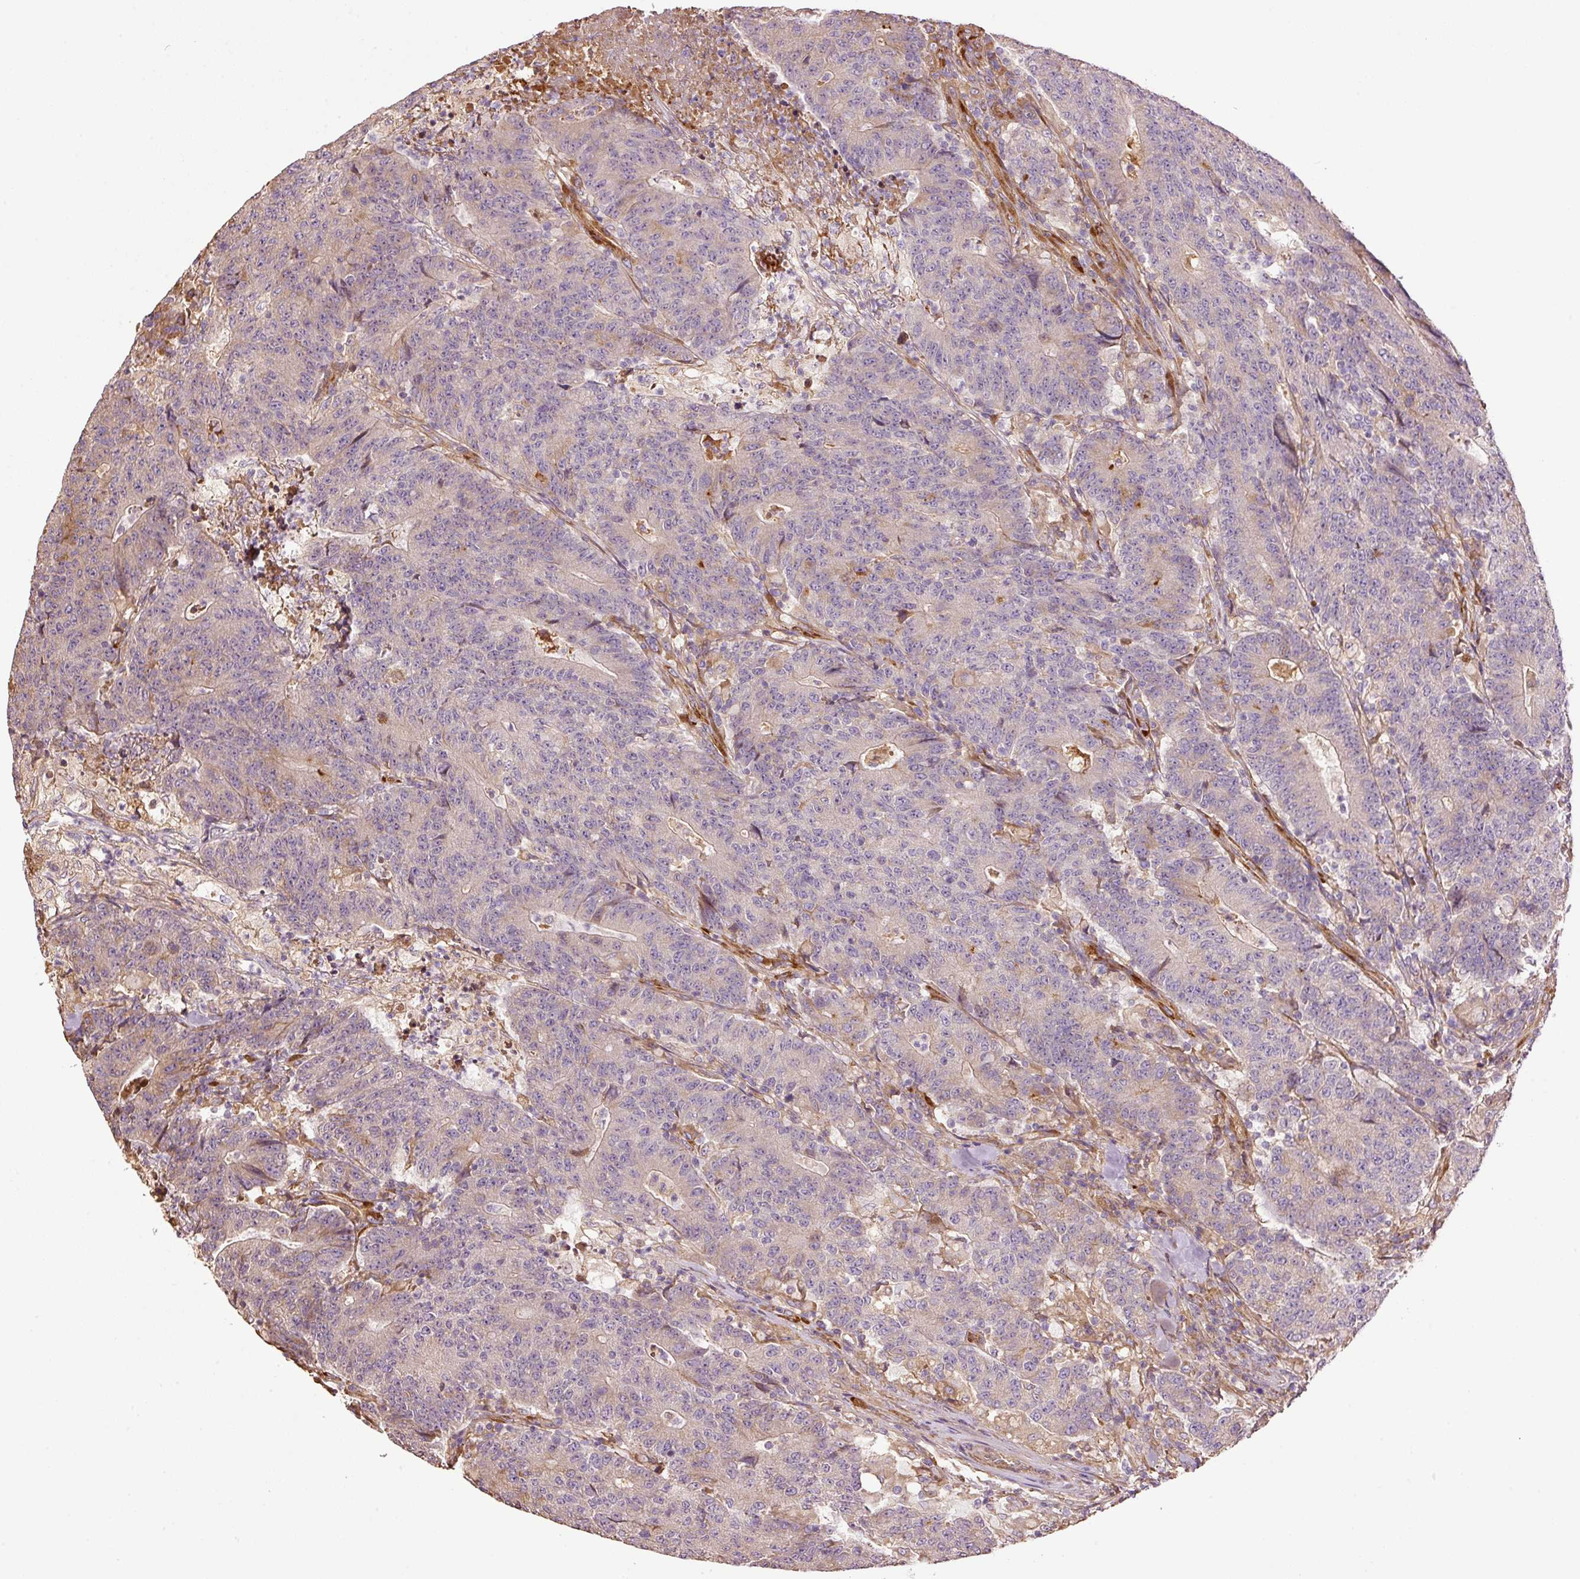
{"staining": {"intensity": "negative", "quantity": "none", "location": "none"}, "tissue": "colorectal cancer", "cell_type": "Tumor cells", "image_type": "cancer", "snomed": [{"axis": "morphology", "description": "Adenocarcinoma, NOS"}, {"axis": "topography", "description": "Colon"}], "caption": "Human colorectal cancer (adenocarcinoma) stained for a protein using IHC reveals no staining in tumor cells.", "gene": "NID2", "patient": {"sex": "female", "age": 75}}